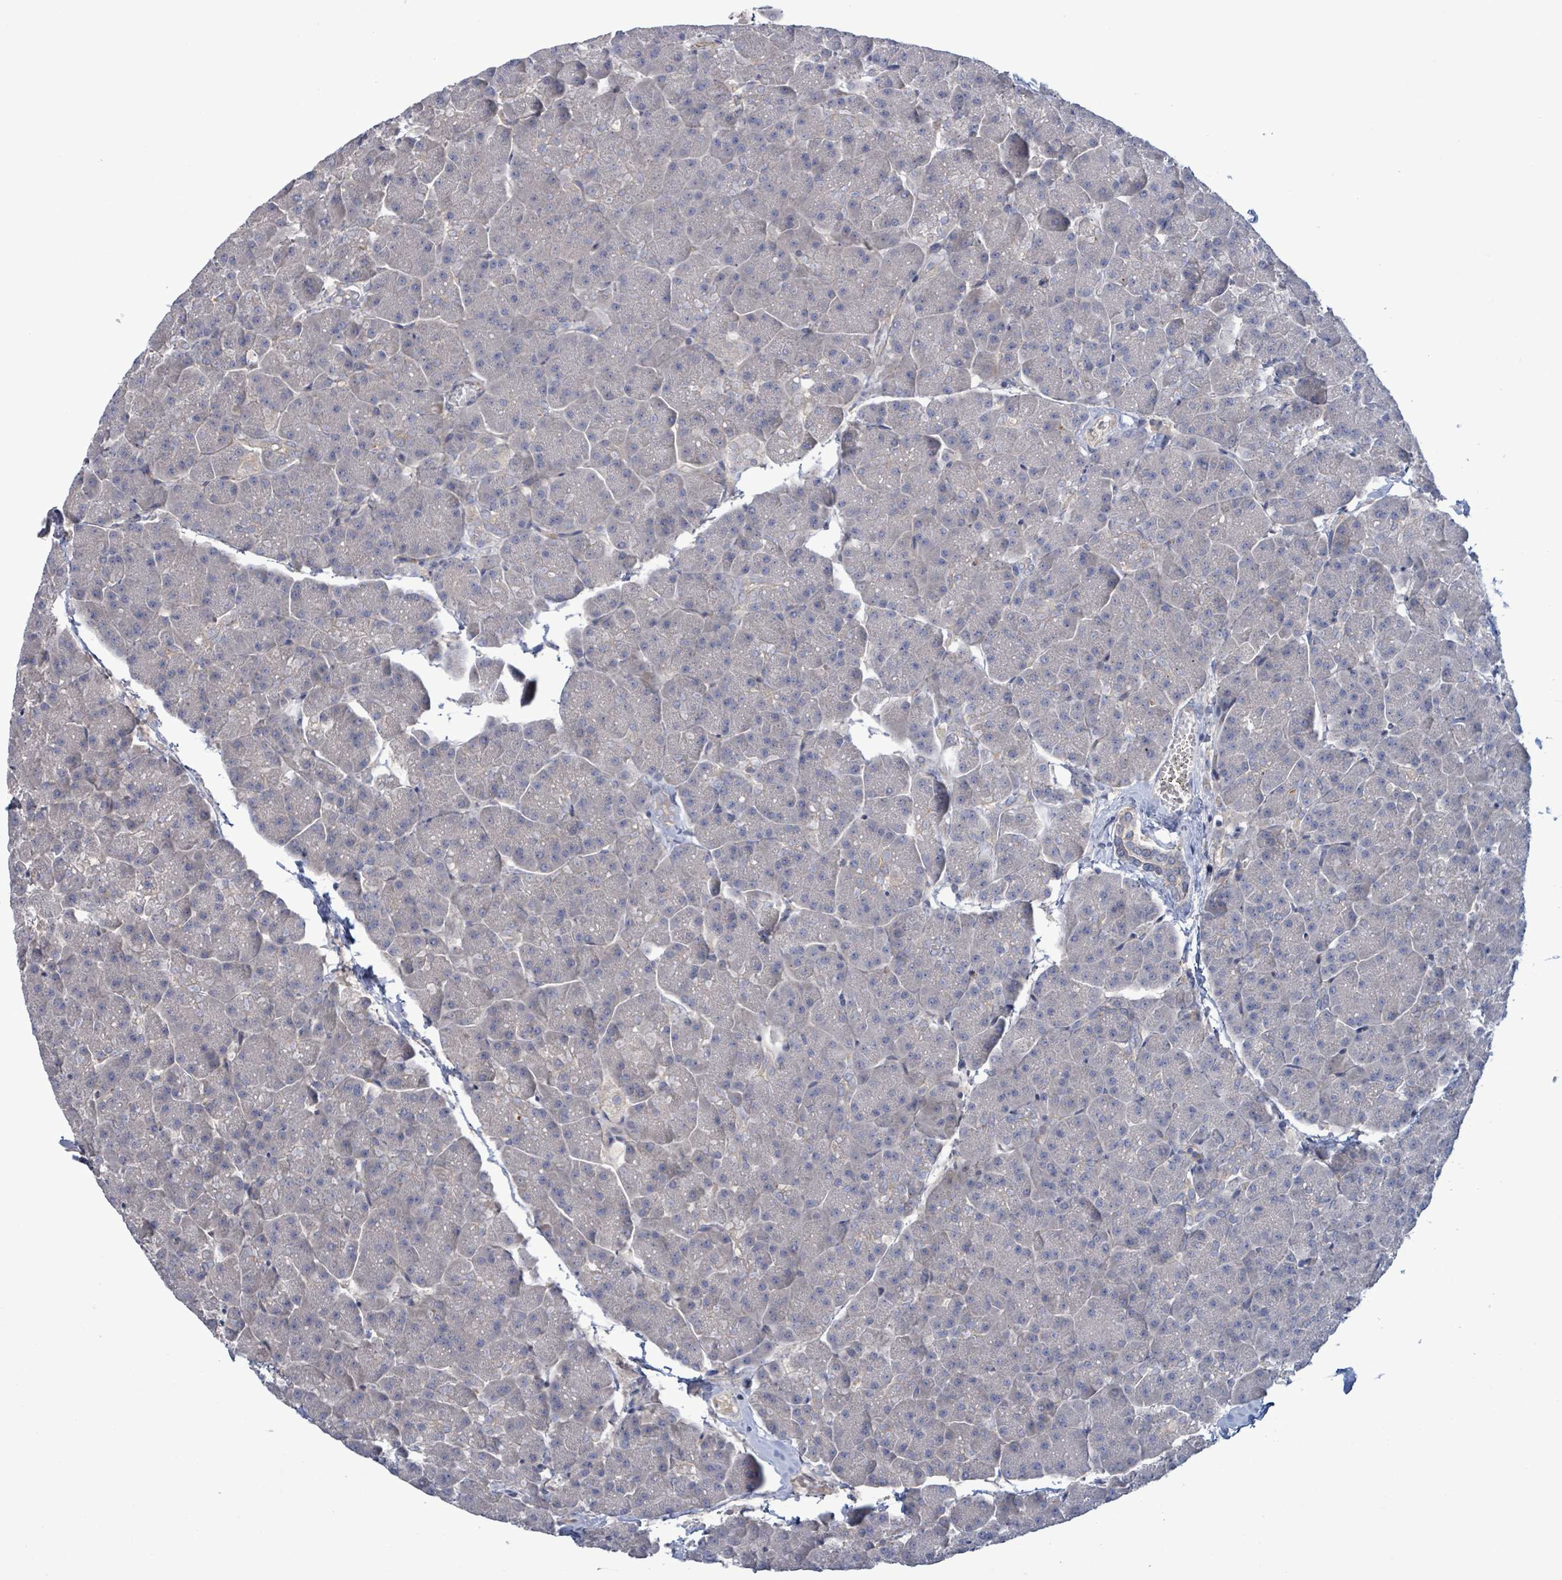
{"staining": {"intensity": "moderate", "quantity": "<25%", "location": "cytoplasmic/membranous"}, "tissue": "pancreas", "cell_type": "Exocrine glandular cells", "image_type": "normal", "snomed": [{"axis": "morphology", "description": "Normal tissue, NOS"}, {"axis": "topography", "description": "Pancreas"}, {"axis": "topography", "description": "Peripheral nerve tissue"}], "caption": "Immunohistochemistry micrograph of unremarkable human pancreas stained for a protein (brown), which reveals low levels of moderate cytoplasmic/membranous expression in about <25% of exocrine glandular cells.", "gene": "HRAS", "patient": {"sex": "male", "age": 54}}